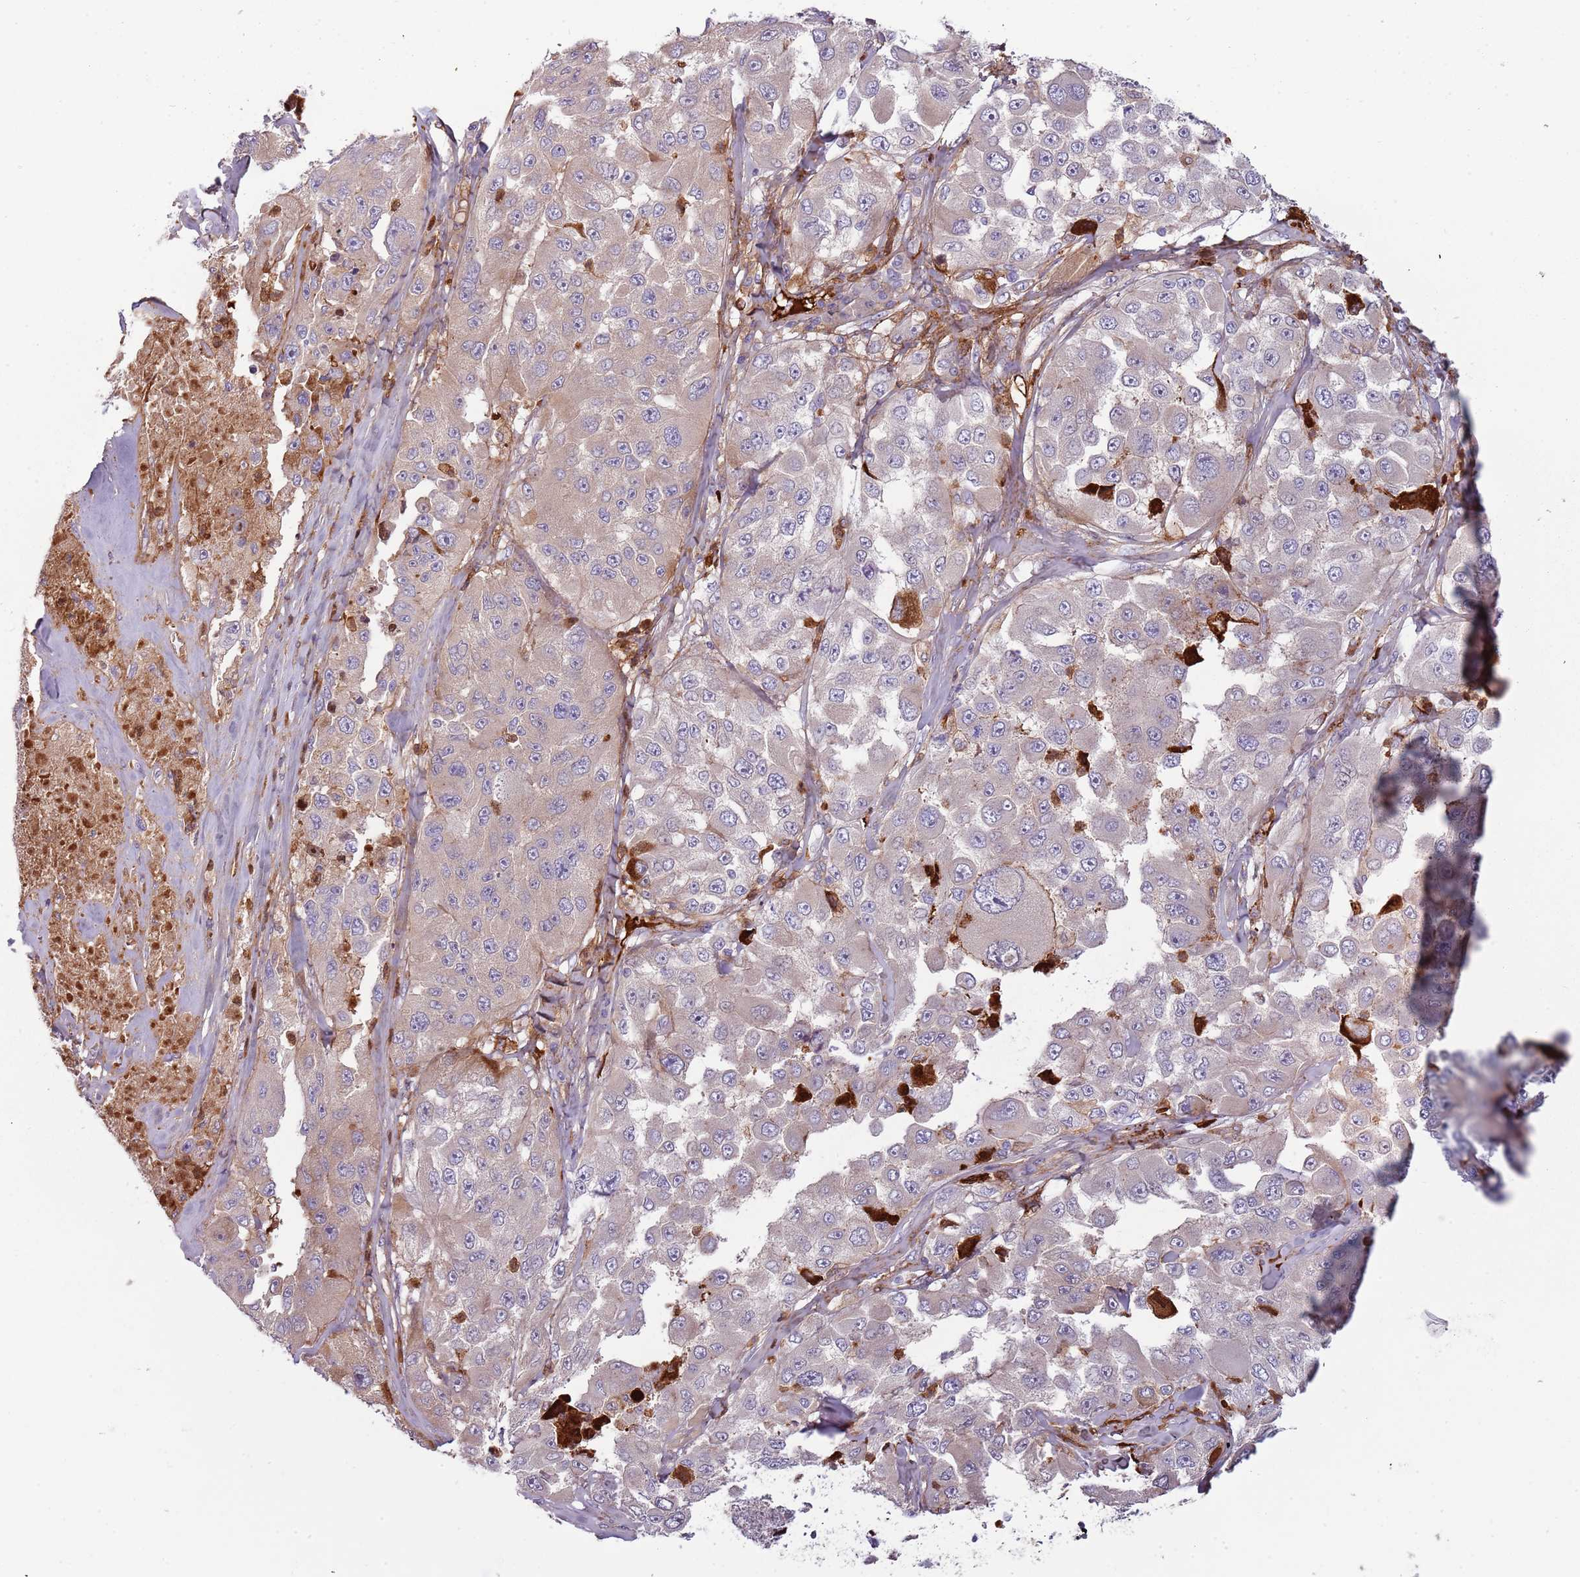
{"staining": {"intensity": "weak", "quantity": "<25%", "location": "cytoplasmic/membranous"}, "tissue": "melanoma", "cell_type": "Tumor cells", "image_type": "cancer", "snomed": [{"axis": "morphology", "description": "Malignant melanoma, Metastatic site"}, {"axis": "topography", "description": "Lymph node"}], "caption": "Melanoma was stained to show a protein in brown. There is no significant expression in tumor cells. Nuclei are stained in blue.", "gene": "NADK", "patient": {"sex": "male", "age": 62}}